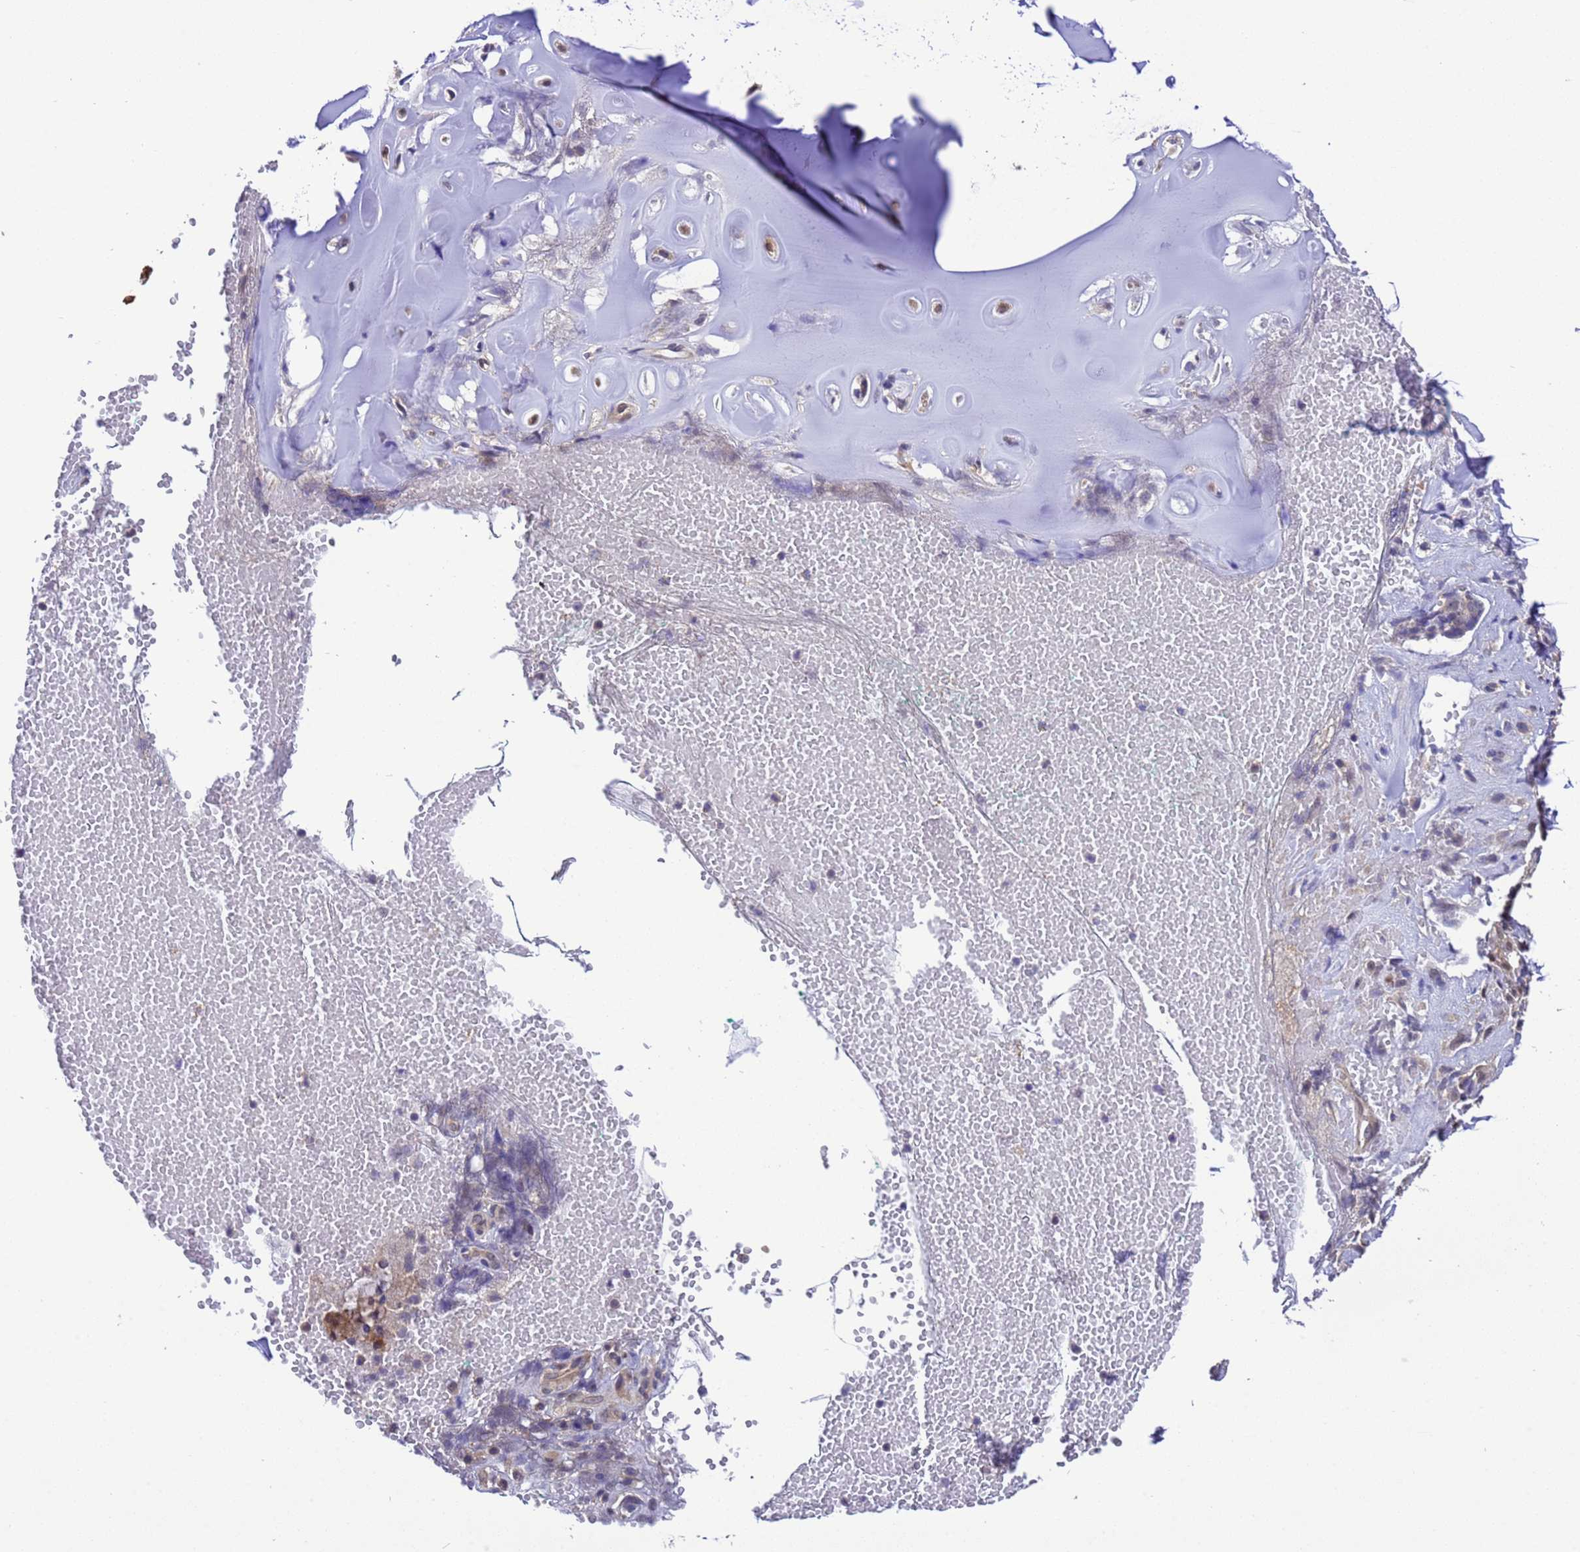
{"staining": {"intensity": "negative", "quantity": "none", "location": "none"}, "tissue": "adipose tissue", "cell_type": "Adipocytes", "image_type": "normal", "snomed": [{"axis": "morphology", "description": "Normal tissue, NOS"}, {"axis": "morphology", "description": "Basal cell carcinoma"}, {"axis": "topography", "description": "Cartilage tissue"}, {"axis": "topography", "description": "Nasopharynx"}, {"axis": "topography", "description": "Oral tissue"}], "caption": "A histopathology image of human adipose tissue is negative for staining in adipocytes. (DAB immunohistochemistry, high magnification).", "gene": "ZFP69B", "patient": {"sex": "female", "age": 77}}